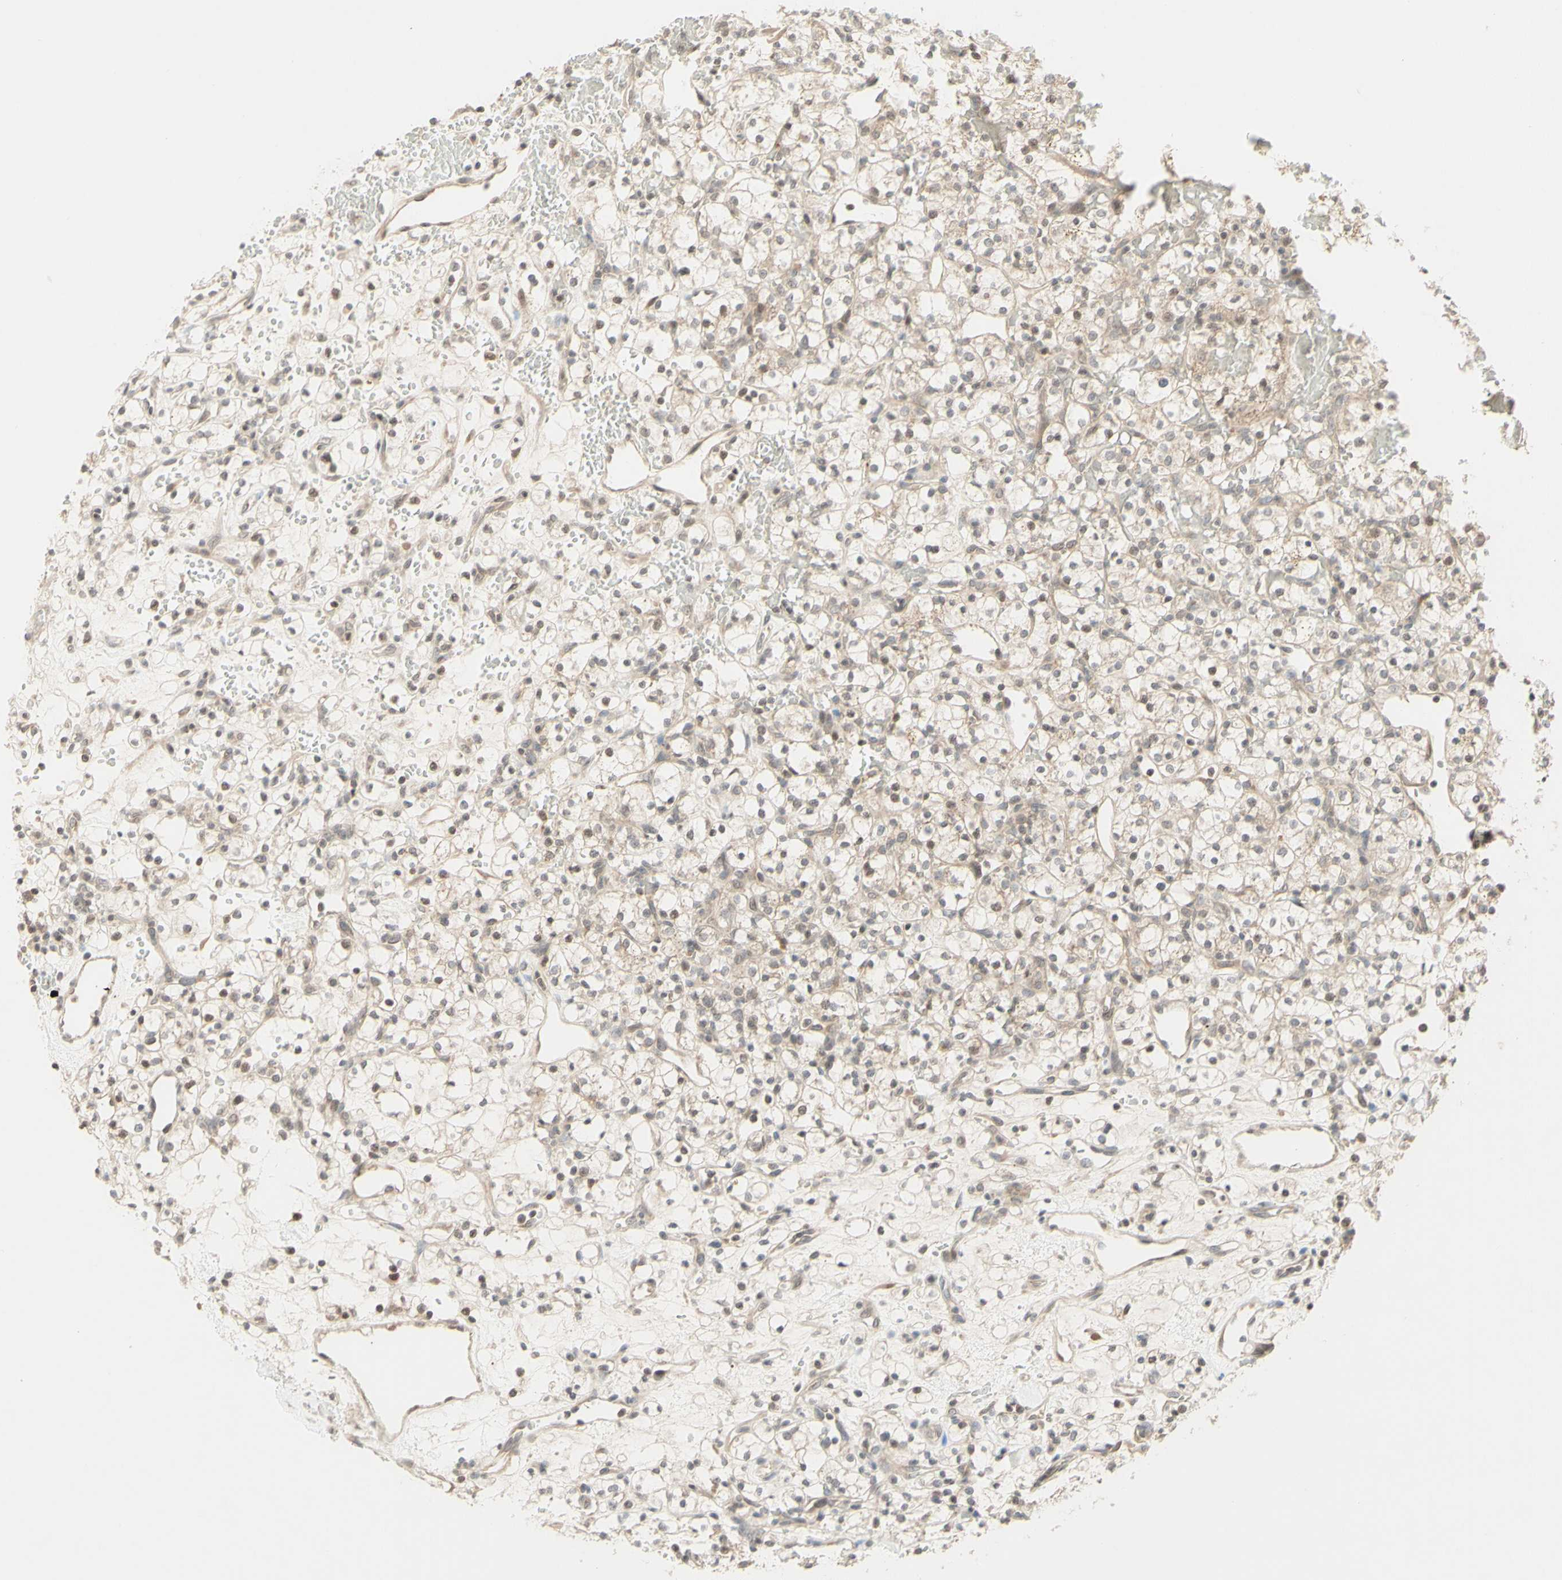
{"staining": {"intensity": "weak", "quantity": "25%-75%", "location": "cytoplasmic/membranous"}, "tissue": "renal cancer", "cell_type": "Tumor cells", "image_type": "cancer", "snomed": [{"axis": "morphology", "description": "Adenocarcinoma, NOS"}, {"axis": "topography", "description": "Kidney"}], "caption": "A brown stain shows weak cytoplasmic/membranous staining of a protein in renal cancer (adenocarcinoma) tumor cells.", "gene": "ZW10", "patient": {"sex": "female", "age": 60}}